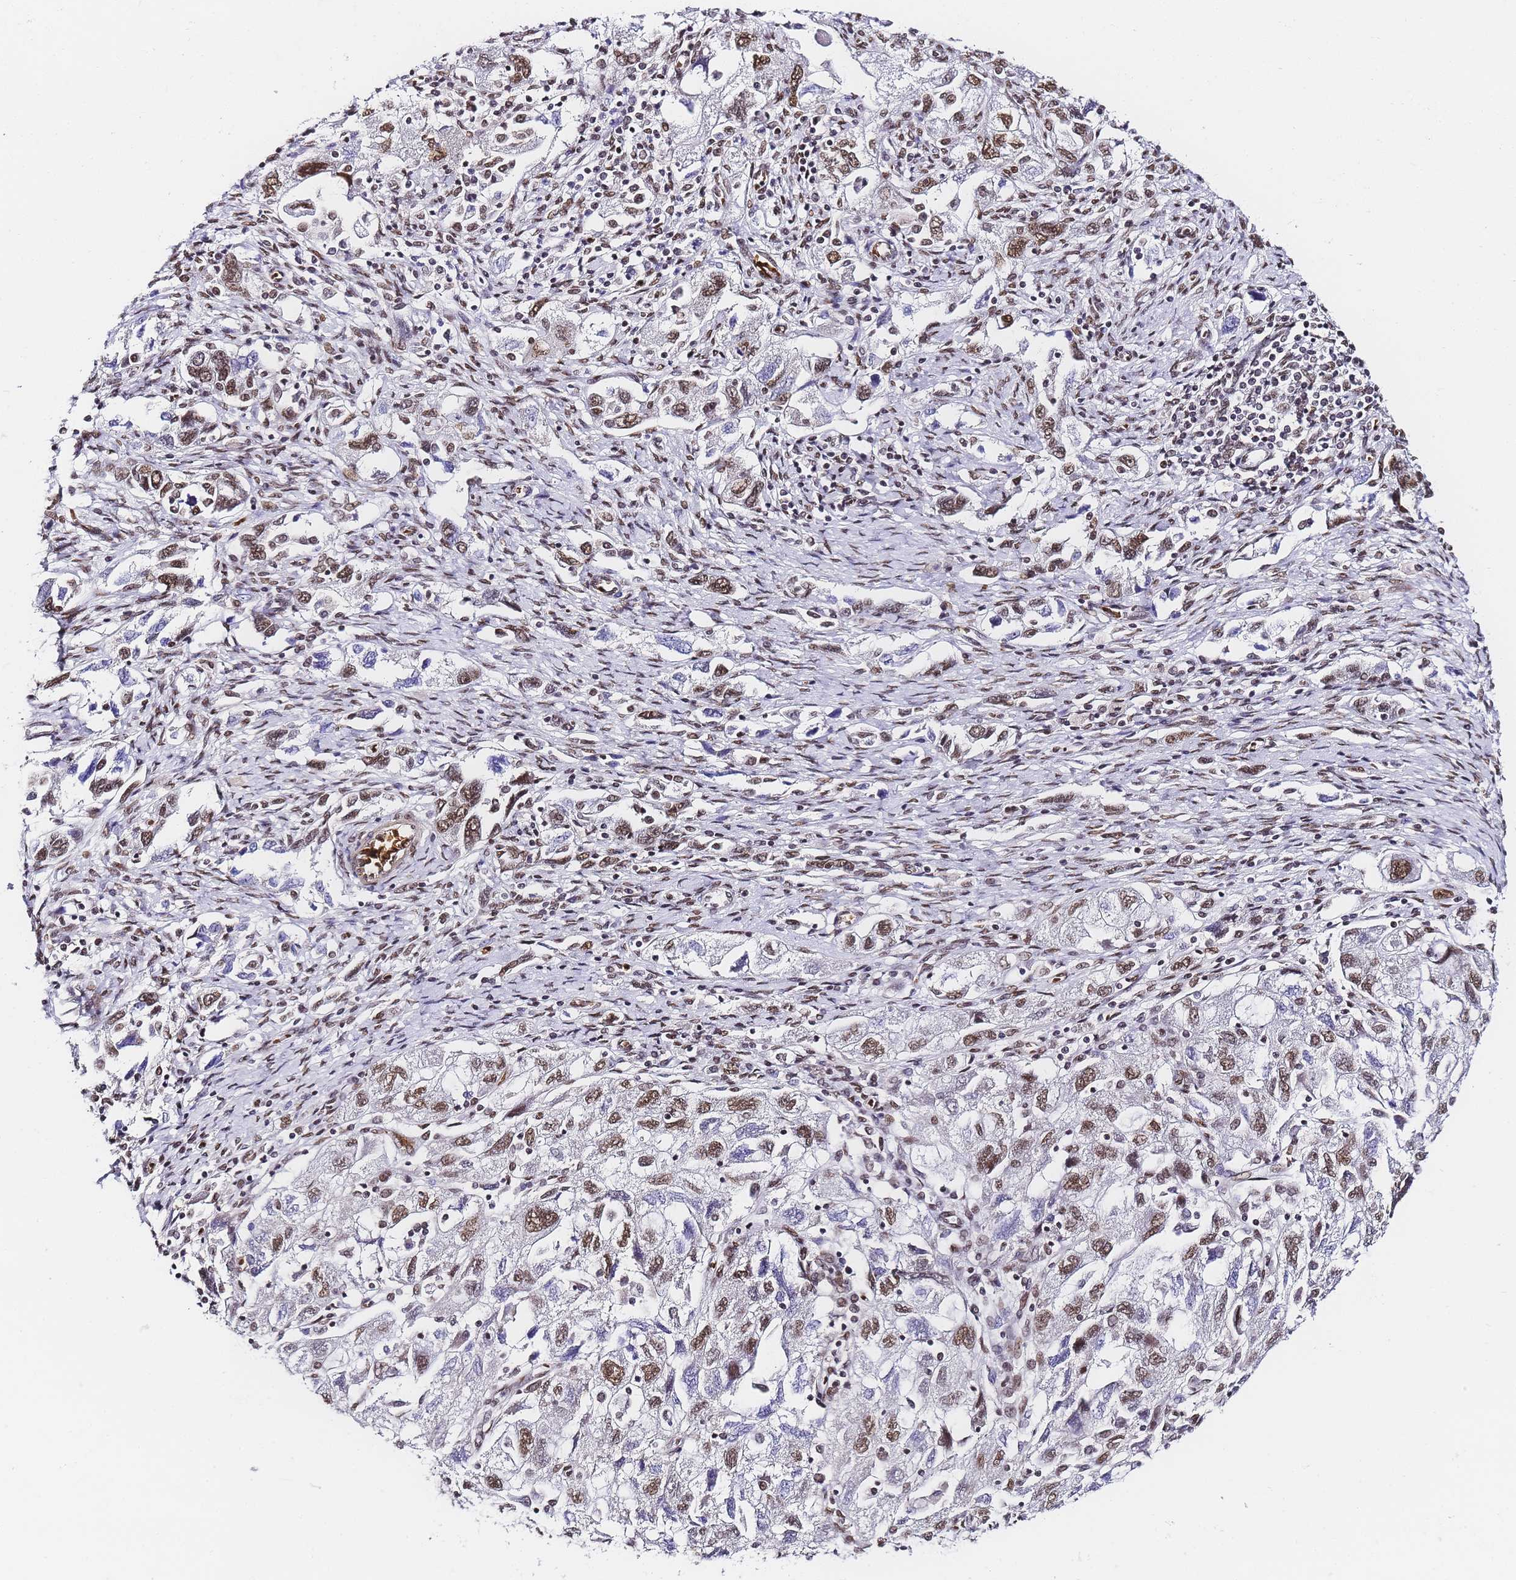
{"staining": {"intensity": "moderate", "quantity": "25%-75%", "location": "nuclear"}, "tissue": "ovarian cancer", "cell_type": "Tumor cells", "image_type": "cancer", "snomed": [{"axis": "morphology", "description": "Carcinoma, NOS"}, {"axis": "morphology", "description": "Cystadenocarcinoma, serous, NOS"}, {"axis": "topography", "description": "Ovary"}], "caption": "Ovarian serous cystadenocarcinoma stained for a protein (brown) exhibits moderate nuclear positive staining in approximately 25%-75% of tumor cells.", "gene": "POLR1A", "patient": {"sex": "female", "age": 69}}